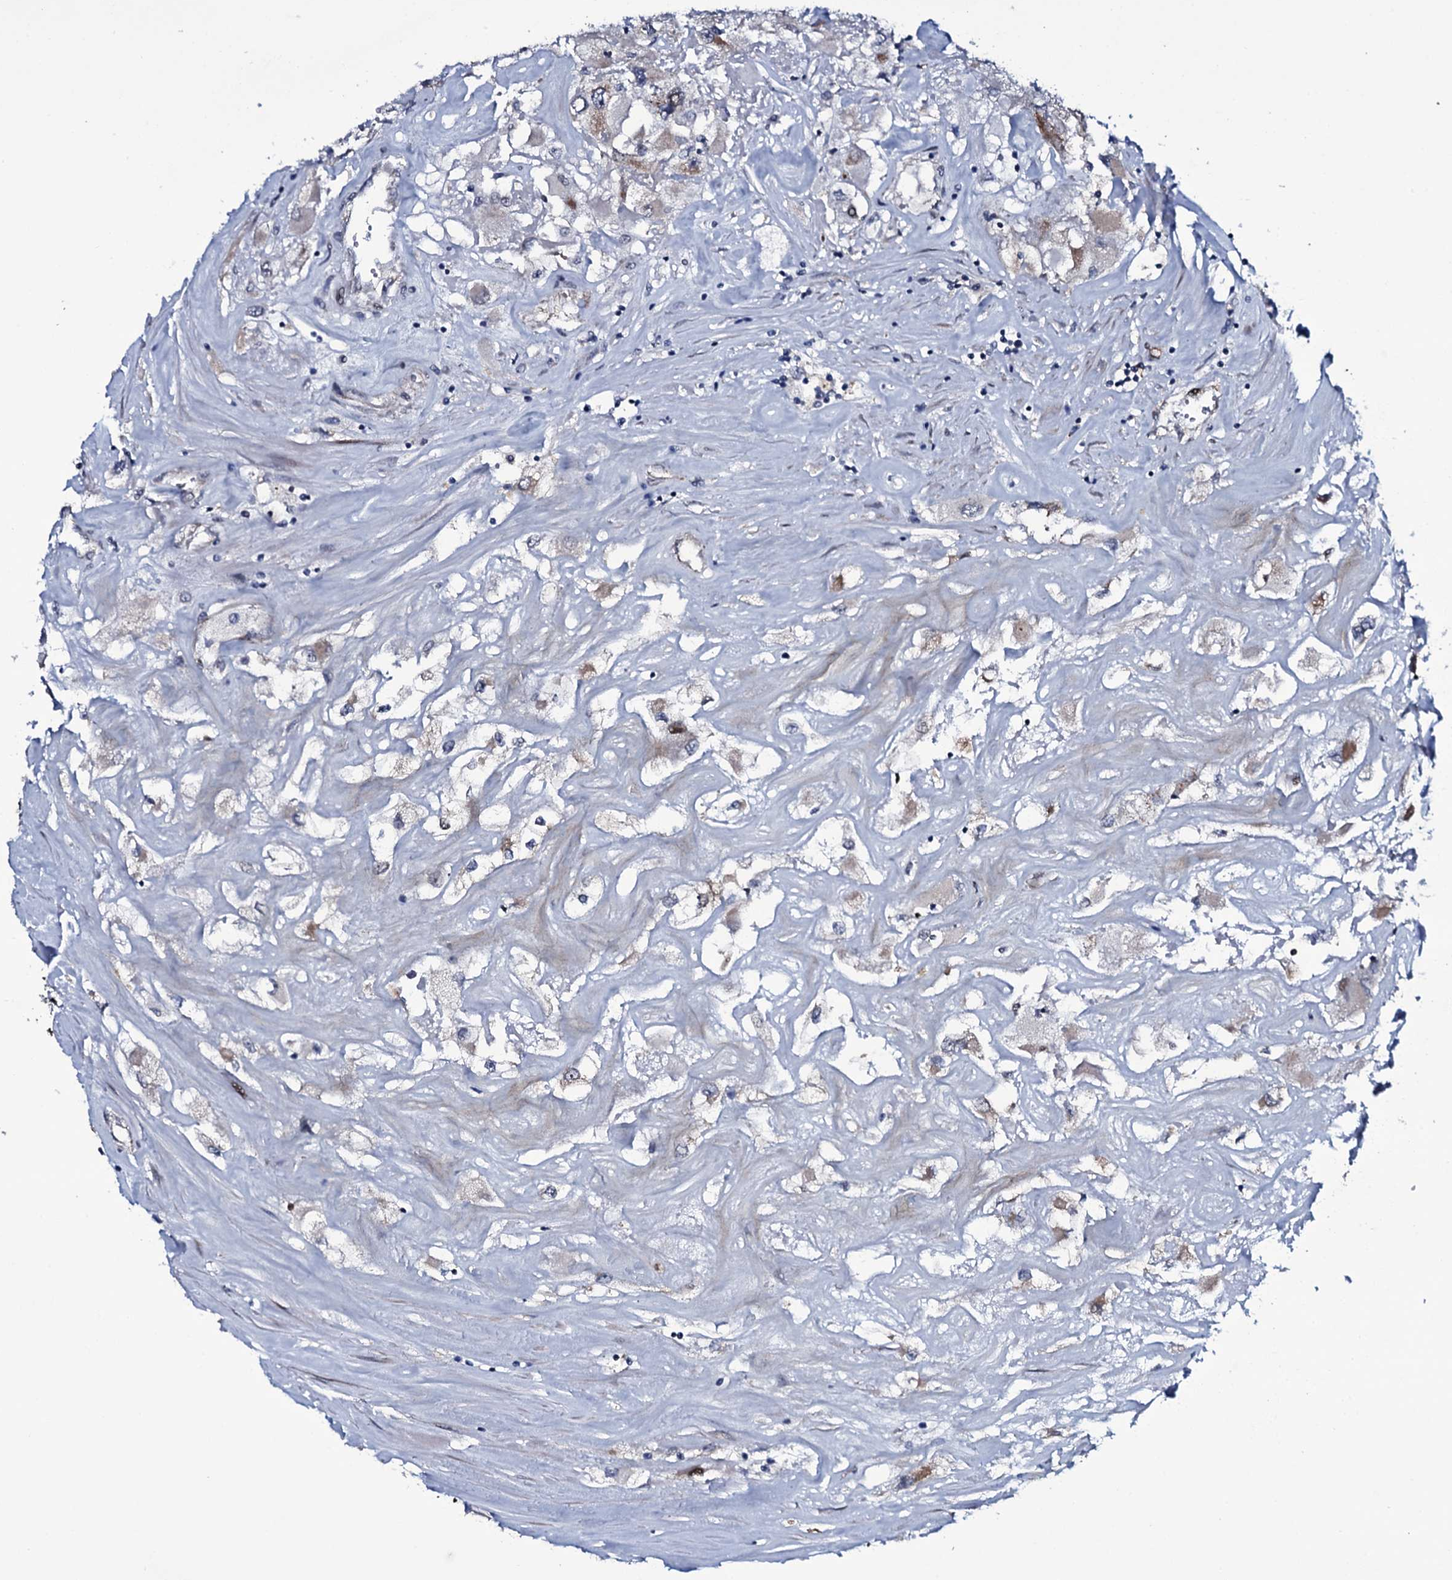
{"staining": {"intensity": "weak", "quantity": "<25%", "location": "cytoplasmic/membranous"}, "tissue": "renal cancer", "cell_type": "Tumor cells", "image_type": "cancer", "snomed": [{"axis": "morphology", "description": "Adenocarcinoma, NOS"}, {"axis": "topography", "description": "Kidney"}], "caption": "IHC of adenocarcinoma (renal) exhibits no positivity in tumor cells. (Immunohistochemistry (ihc), brightfield microscopy, high magnification).", "gene": "WIPF3", "patient": {"sex": "female", "age": 52}}